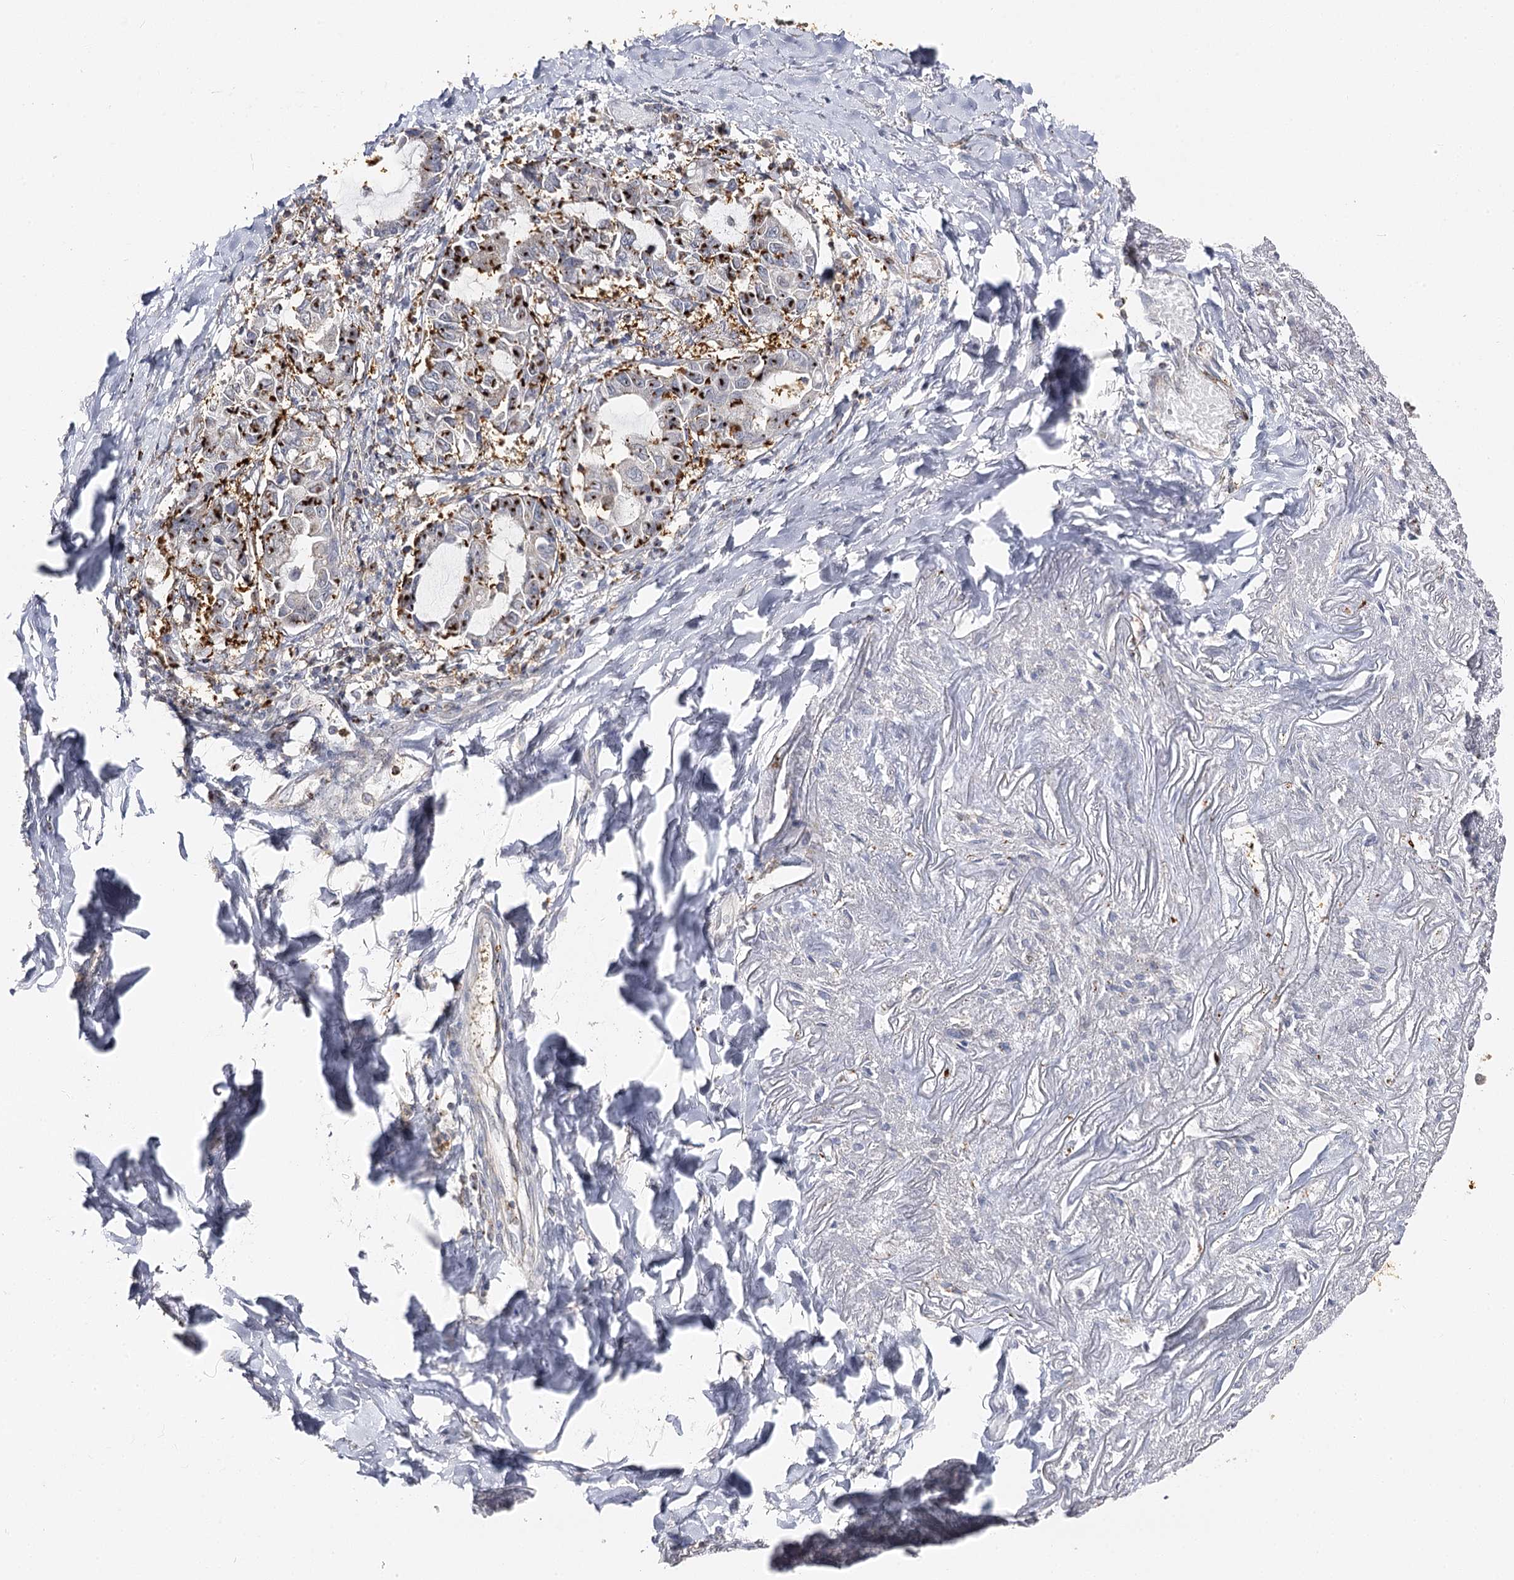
{"staining": {"intensity": "strong", "quantity": "<25%", "location": "cytoplasmic/membranous"}, "tissue": "lung cancer", "cell_type": "Tumor cells", "image_type": "cancer", "snomed": [{"axis": "morphology", "description": "Adenocarcinoma, NOS"}, {"axis": "topography", "description": "Lung"}], "caption": "Human lung adenocarcinoma stained for a protein (brown) demonstrates strong cytoplasmic/membranous positive expression in approximately <25% of tumor cells.", "gene": "SEC24B", "patient": {"sex": "male", "age": 64}}